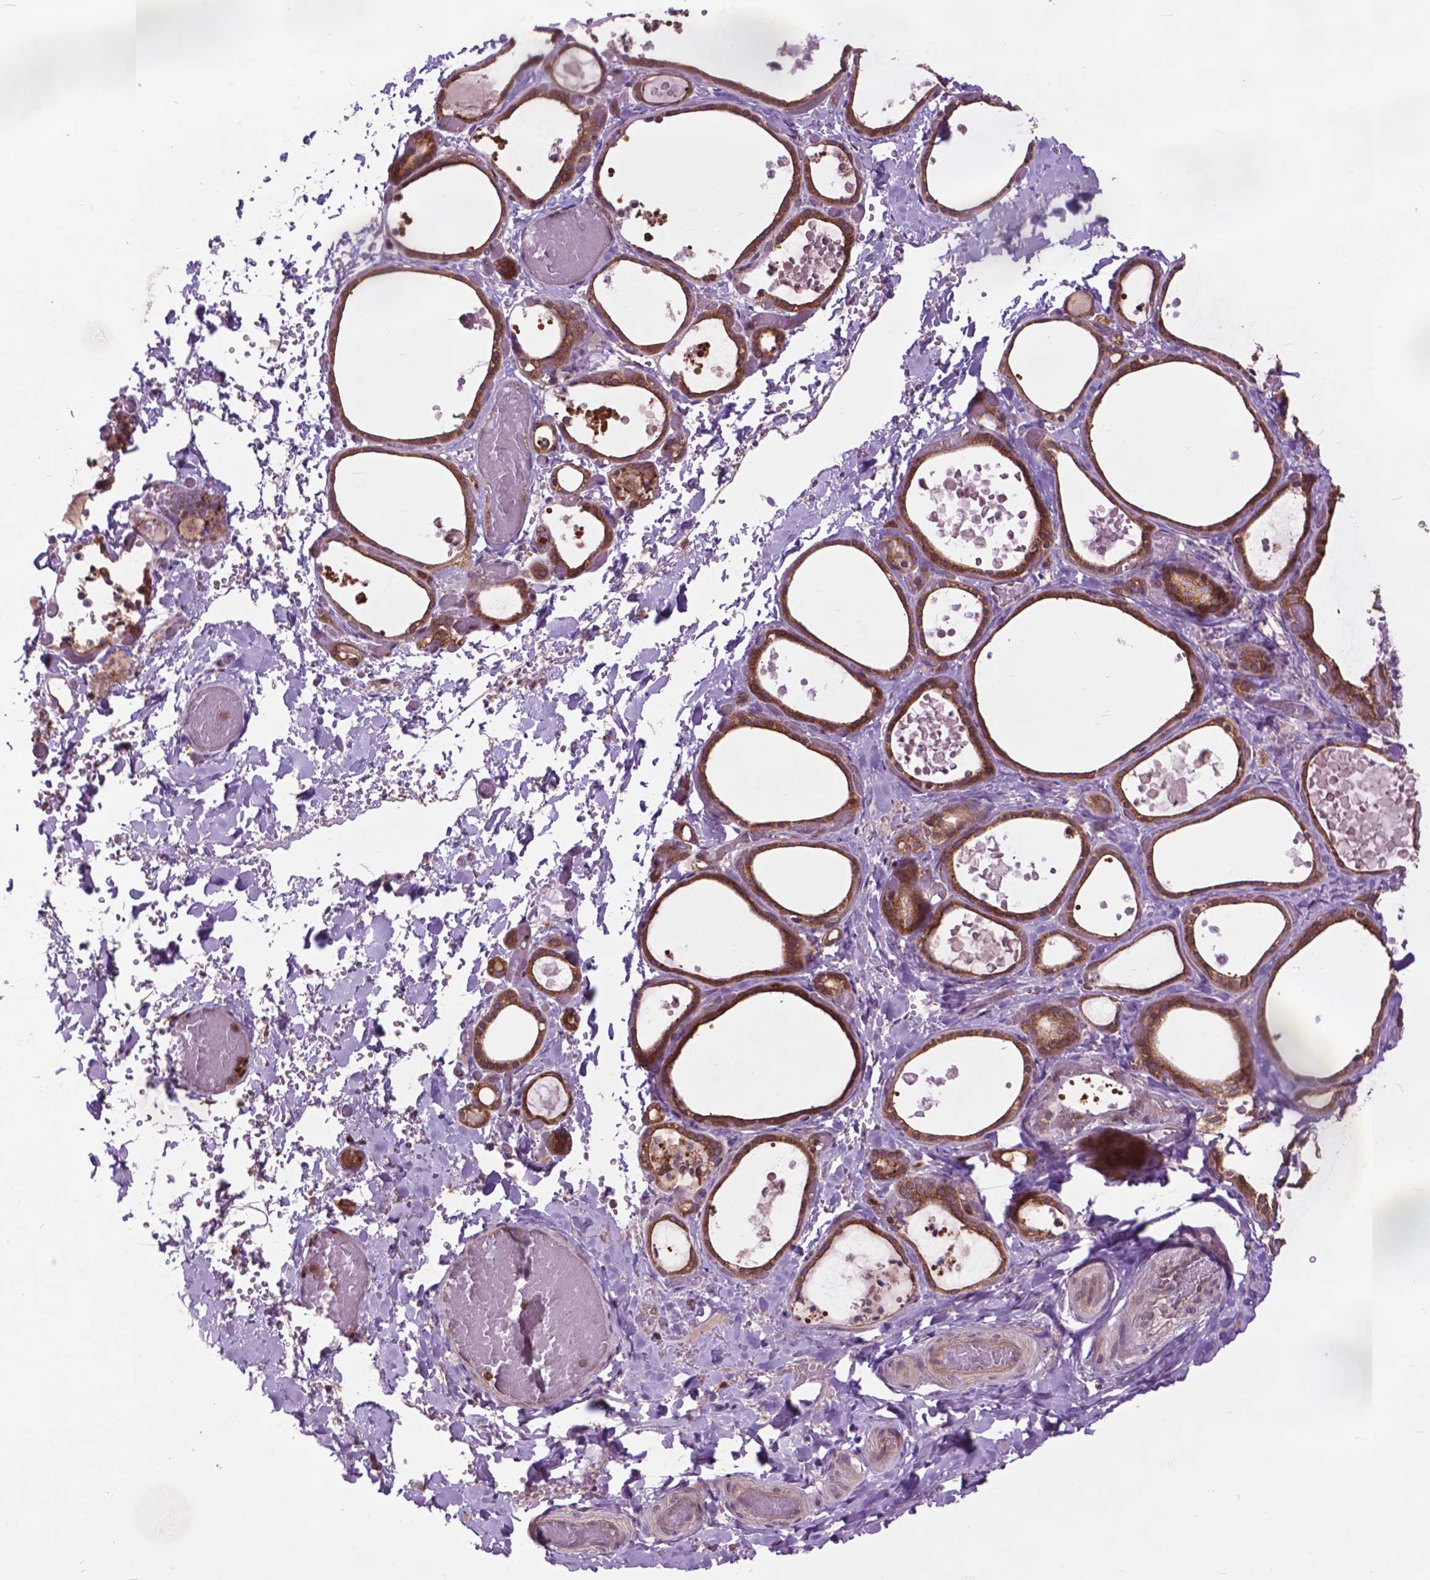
{"staining": {"intensity": "strong", "quantity": ">75%", "location": "cytoplasmic/membranous"}, "tissue": "thyroid gland", "cell_type": "Glandular cells", "image_type": "normal", "snomed": [{"axis": "morphology", "description": "Normal tissue, NOS"}, {"axis": "topography", "description": "Thyroid gland"}], "caption": "The histopathology image shows staining of unremarkable thyroid gland, revealing strong cytoplasmic/membranous protein expression (brown color) within glandular cells. (DAB (3,3'-diaminobenzidine) = brown stain, brightfield microscopy at high magnification).", "gene": "ARAF", "patient": {"sex": "female", "age": 56}}